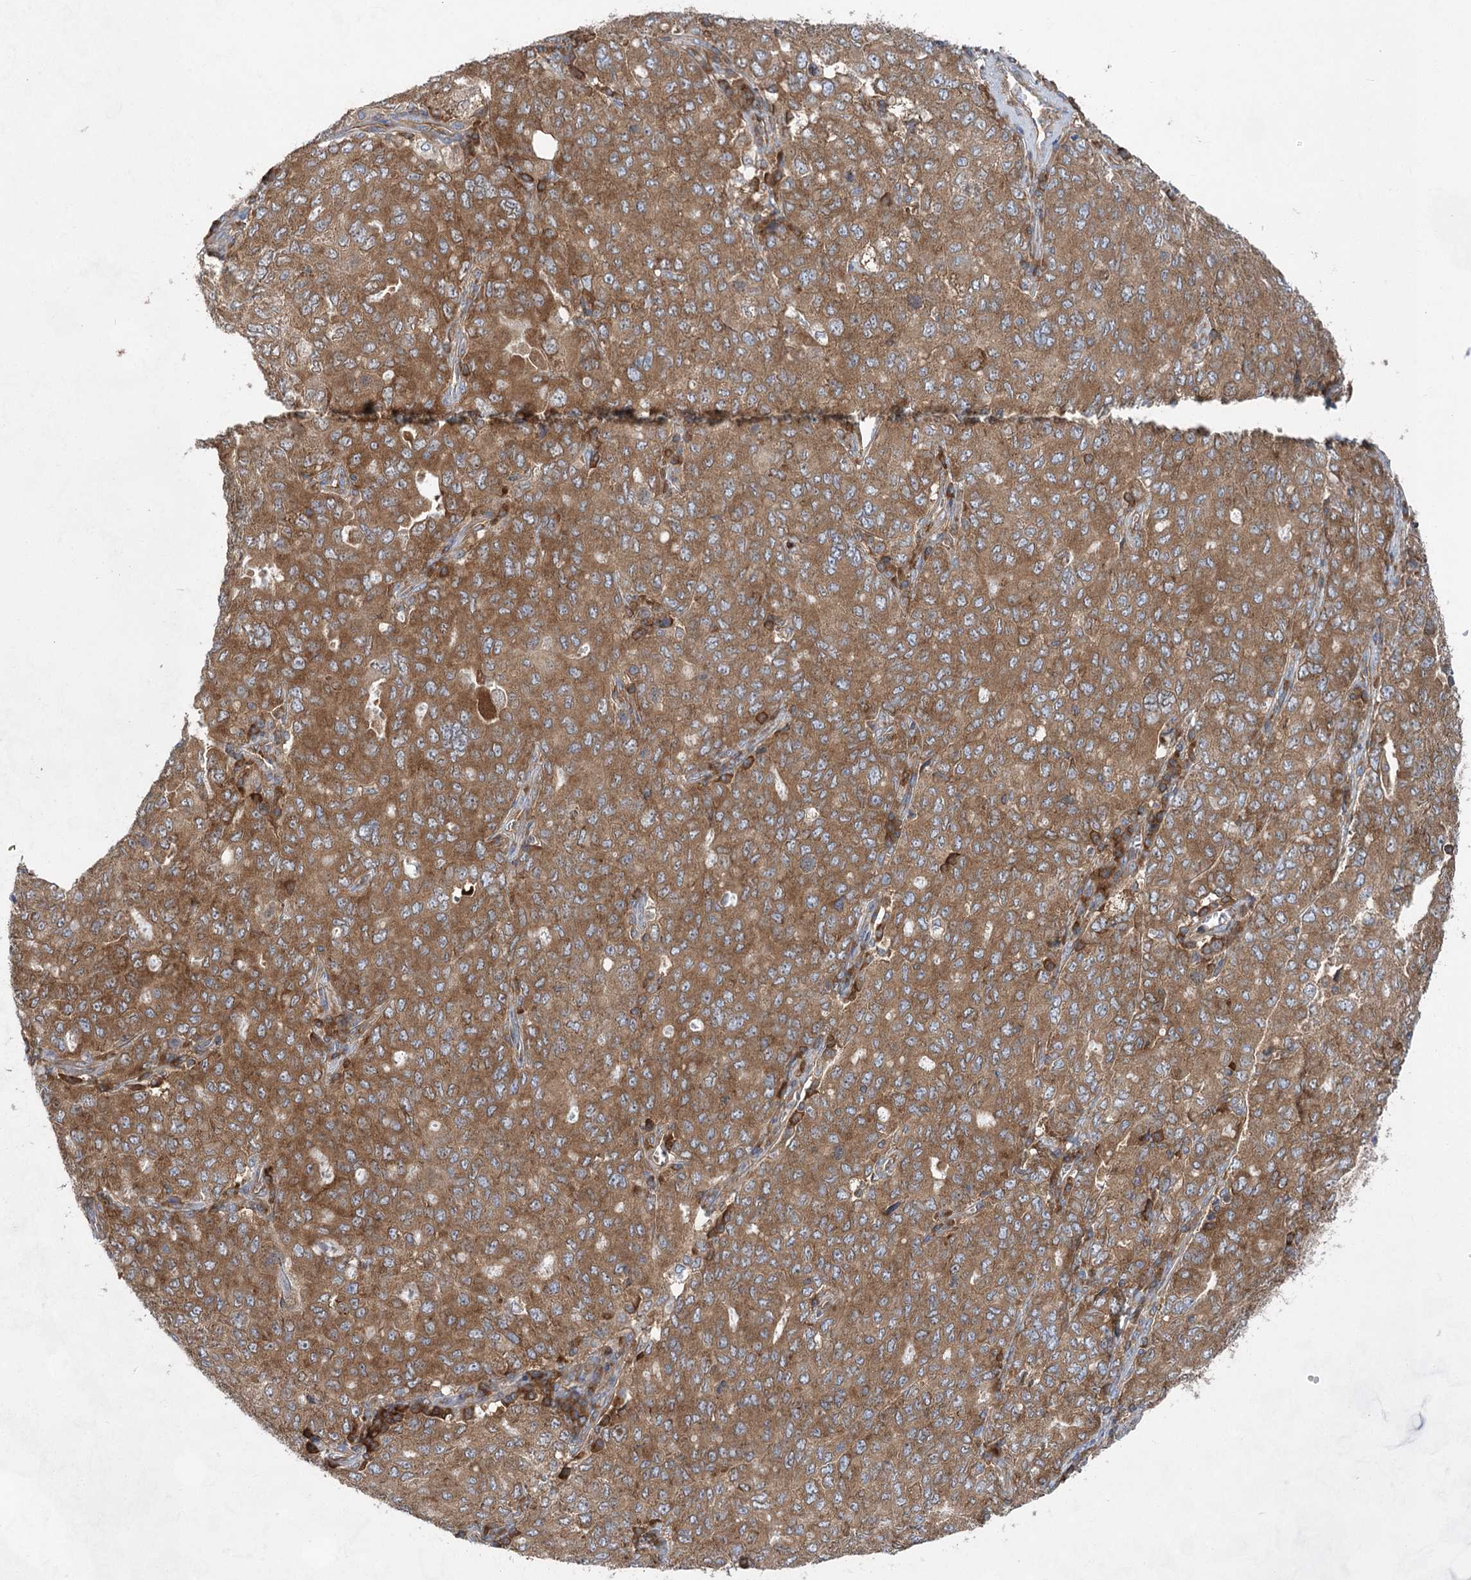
{"staining": {"intensity": "moderate", "quantity": ">75%", "location": "cytoplasmic/membranous"}, "tissue": "ovarian cancer", "cell_type": "Tumor cells", "image_type": "cancer", "snomed": [{"axis": "morphology", "description": "Carcinoma, endometroid"}, {"axis": "topography", "description": "Ovary"}], "caption": "Ovarian cancer (endometroid carcinoma) stained with a brown dye reveals moderate cytoplasmic/membranous positive expression in approximately >75% of tumor cells.", "gene": "EIF3A", "patient": {"sex": "female", "age": 62}}